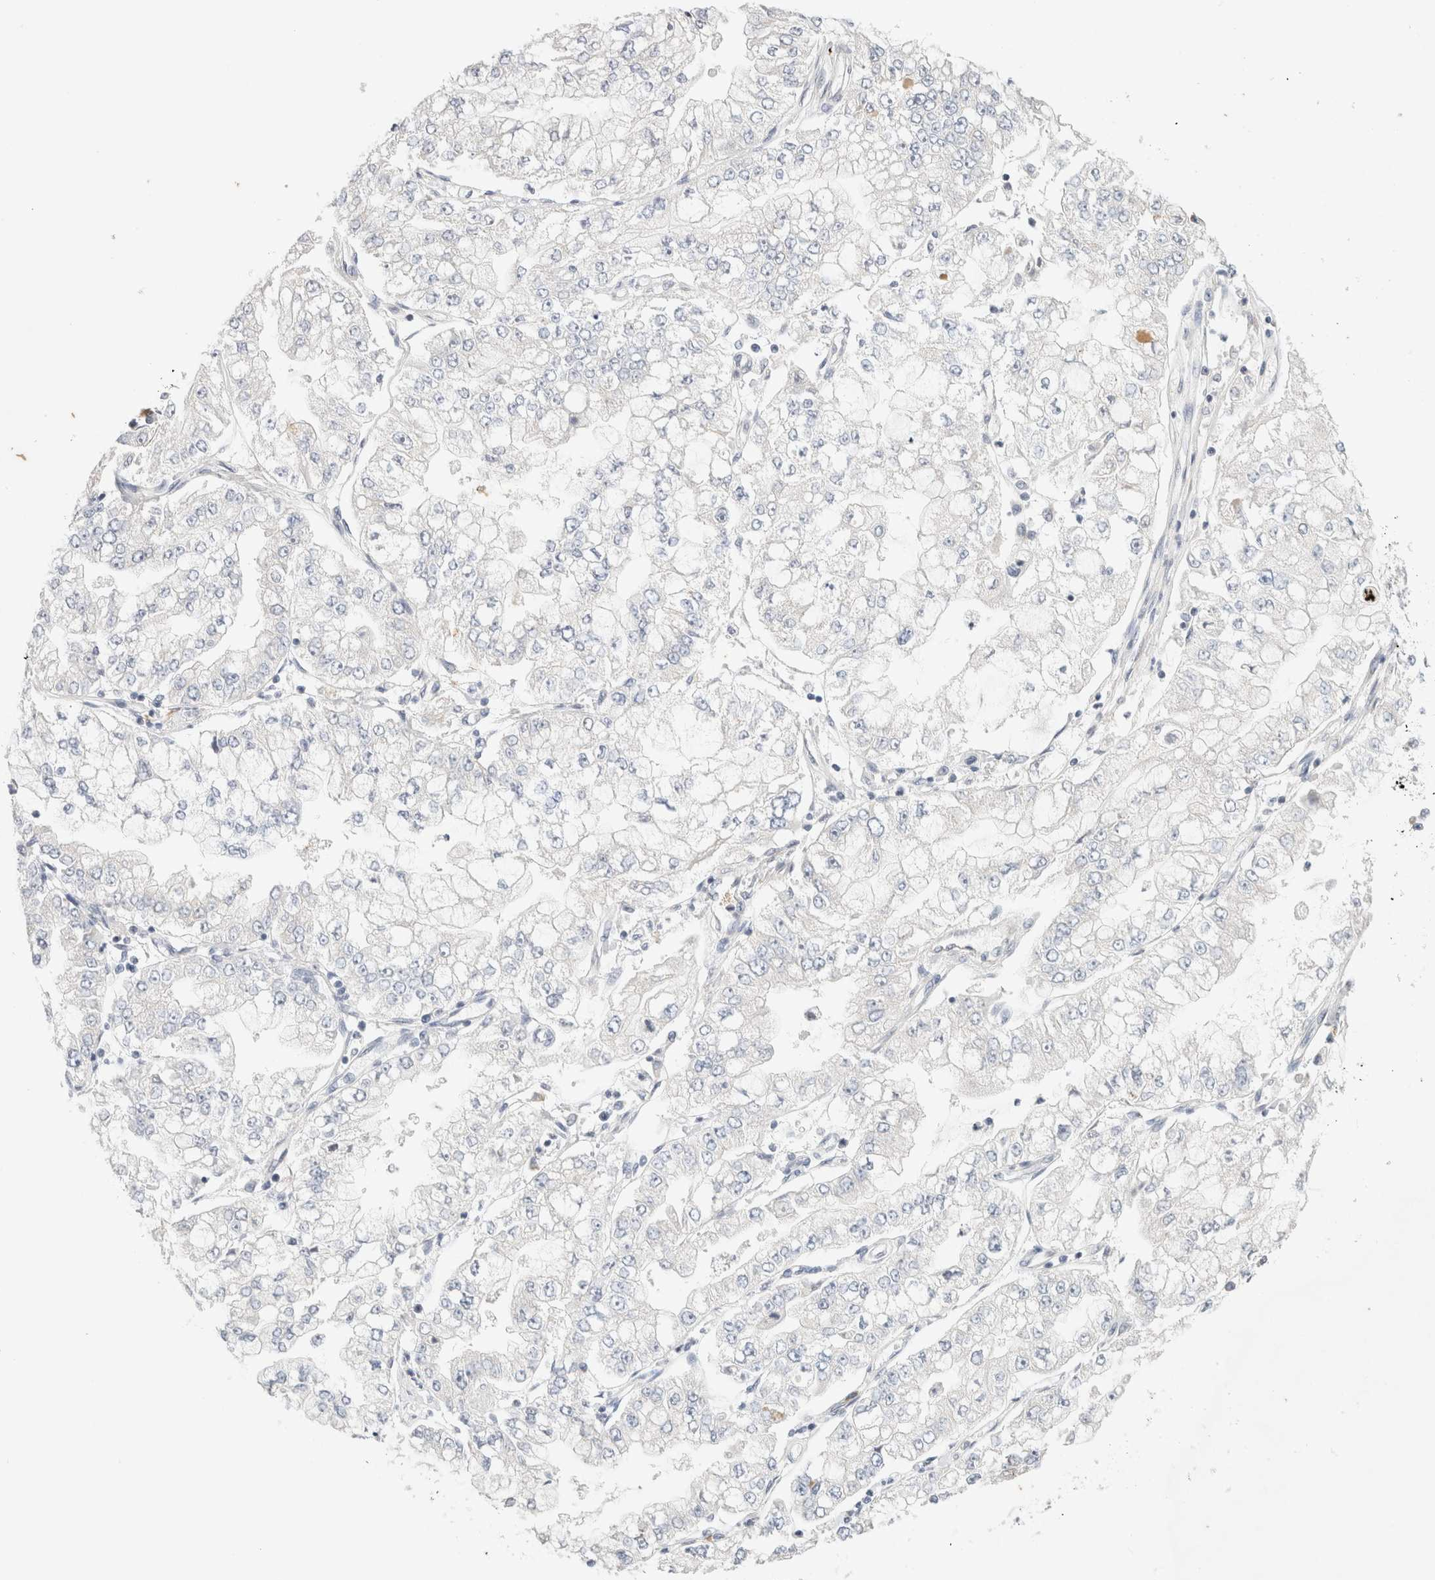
{"staining": {"intensity": "negative", "quantity": "none", "location": "none"}, "tissue": "stomach cancer", "cell_type": "Tumor cells", "image_type": "cancer", "snomed": [{"axis": "morphology", "description": "Adenocarcinoma, NOS"}, {"axis": "topography", "description": "Stomach"}], "caption": "Immunohistochemistry (IHC) histopathology image of stomach adenocarcinoma stained for a protein (brown), which reveals no staining in tumor cells.", "gene": "SPRTN", "patient": {"sex": "male", "age": 76}}